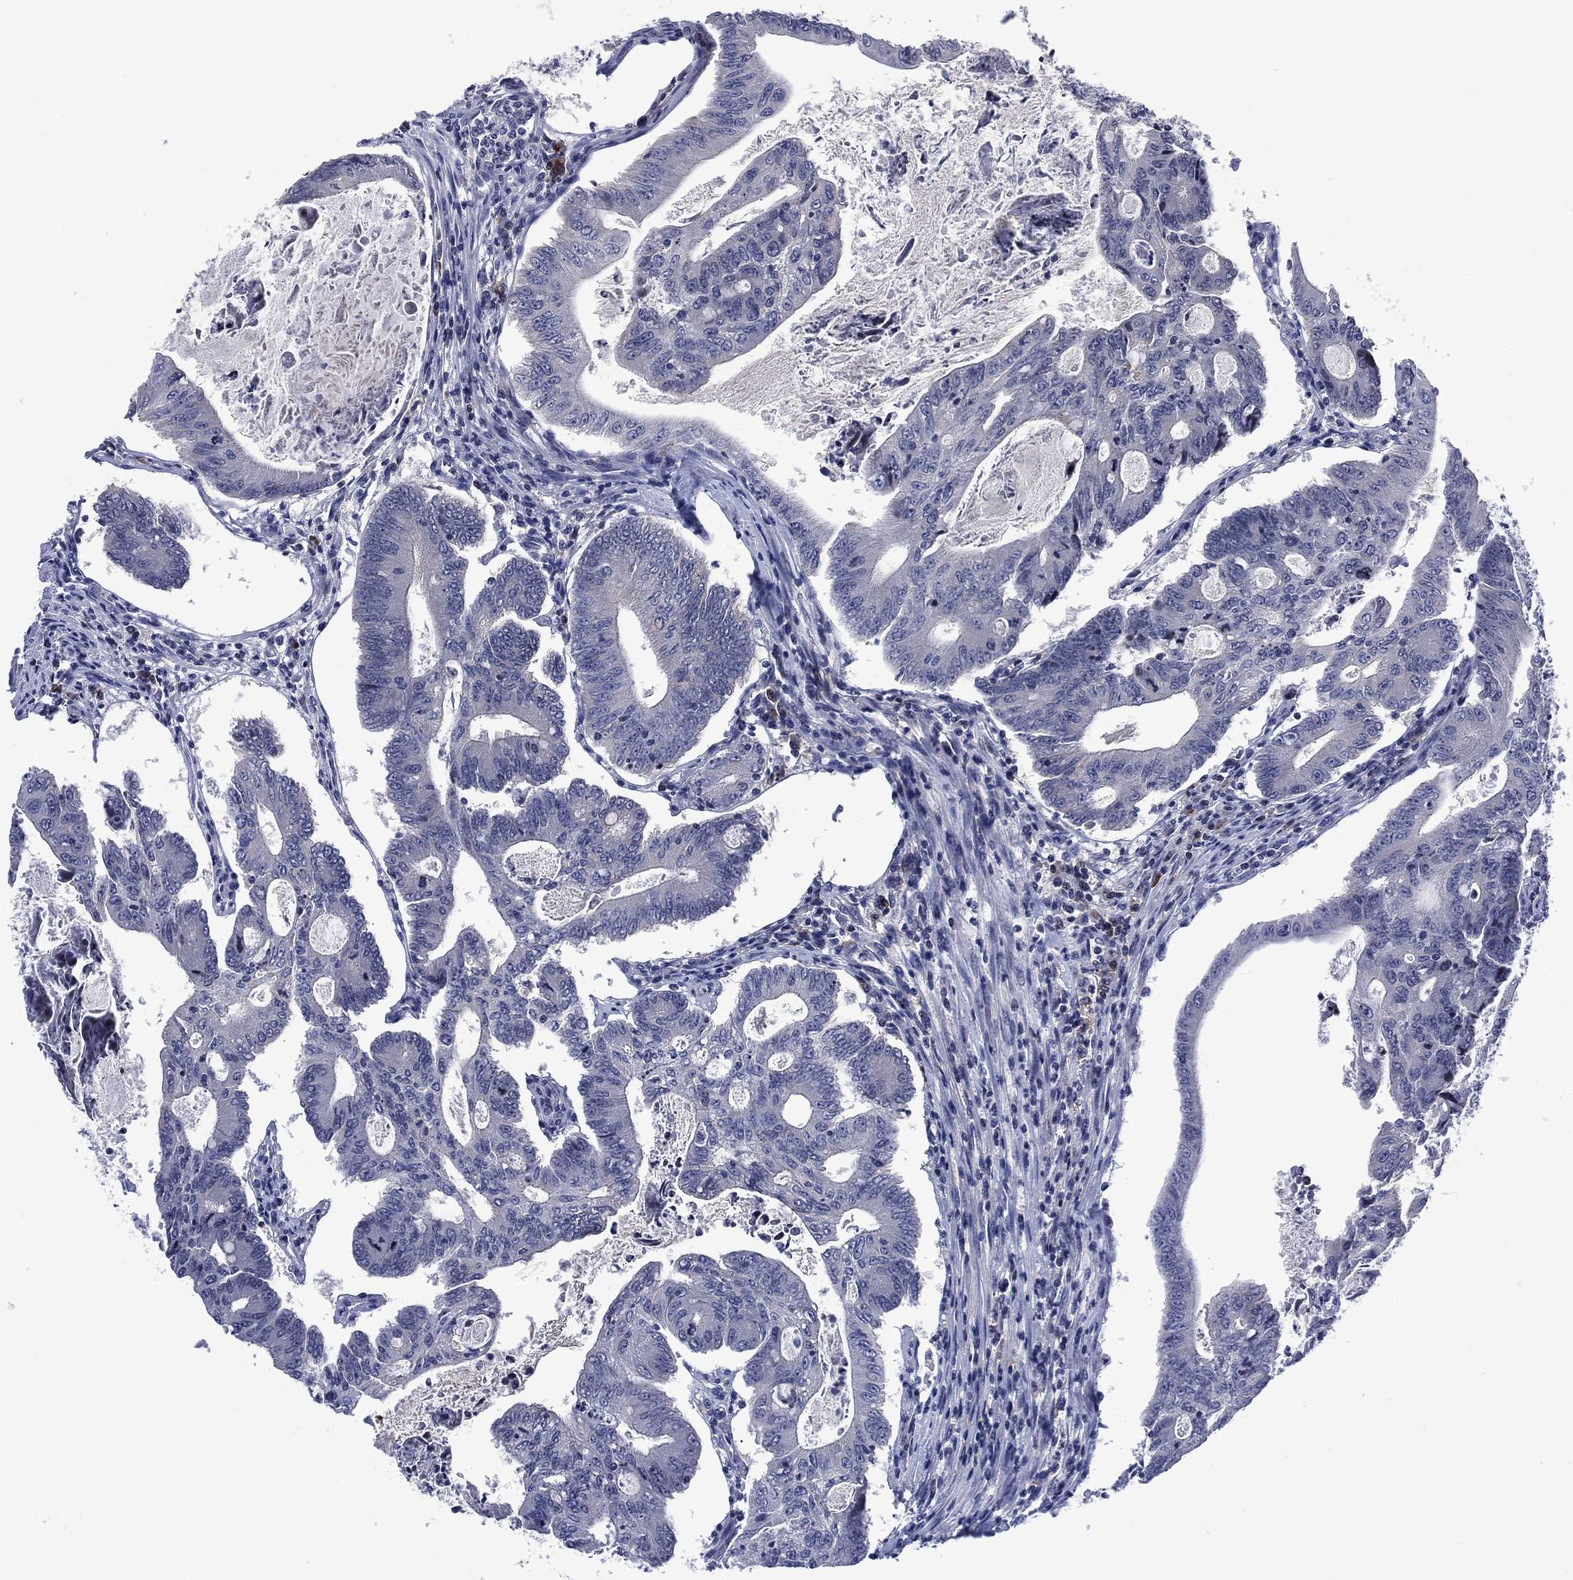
{"staining": {"intensity": "negative", "quantity": "none", "location": "none"}, "tissue": "colorectal cancer", "cell_type": "Tumor cells", "image_type": "cancer", "snomed": [{"axis": "morphology", "description": "Adenocarcinoma, NOS"}, {"axis": "topography", "description": "Colon"}], "caption": "IHC histopathology image of neoplastic tissue: colorectal cancer stained with DAB (3,3'-diaminobenzidine) exhibits no significant protein expression in tumor cells.", "gene": "USP26", "patient": {"sex": "female", "age": 70}}